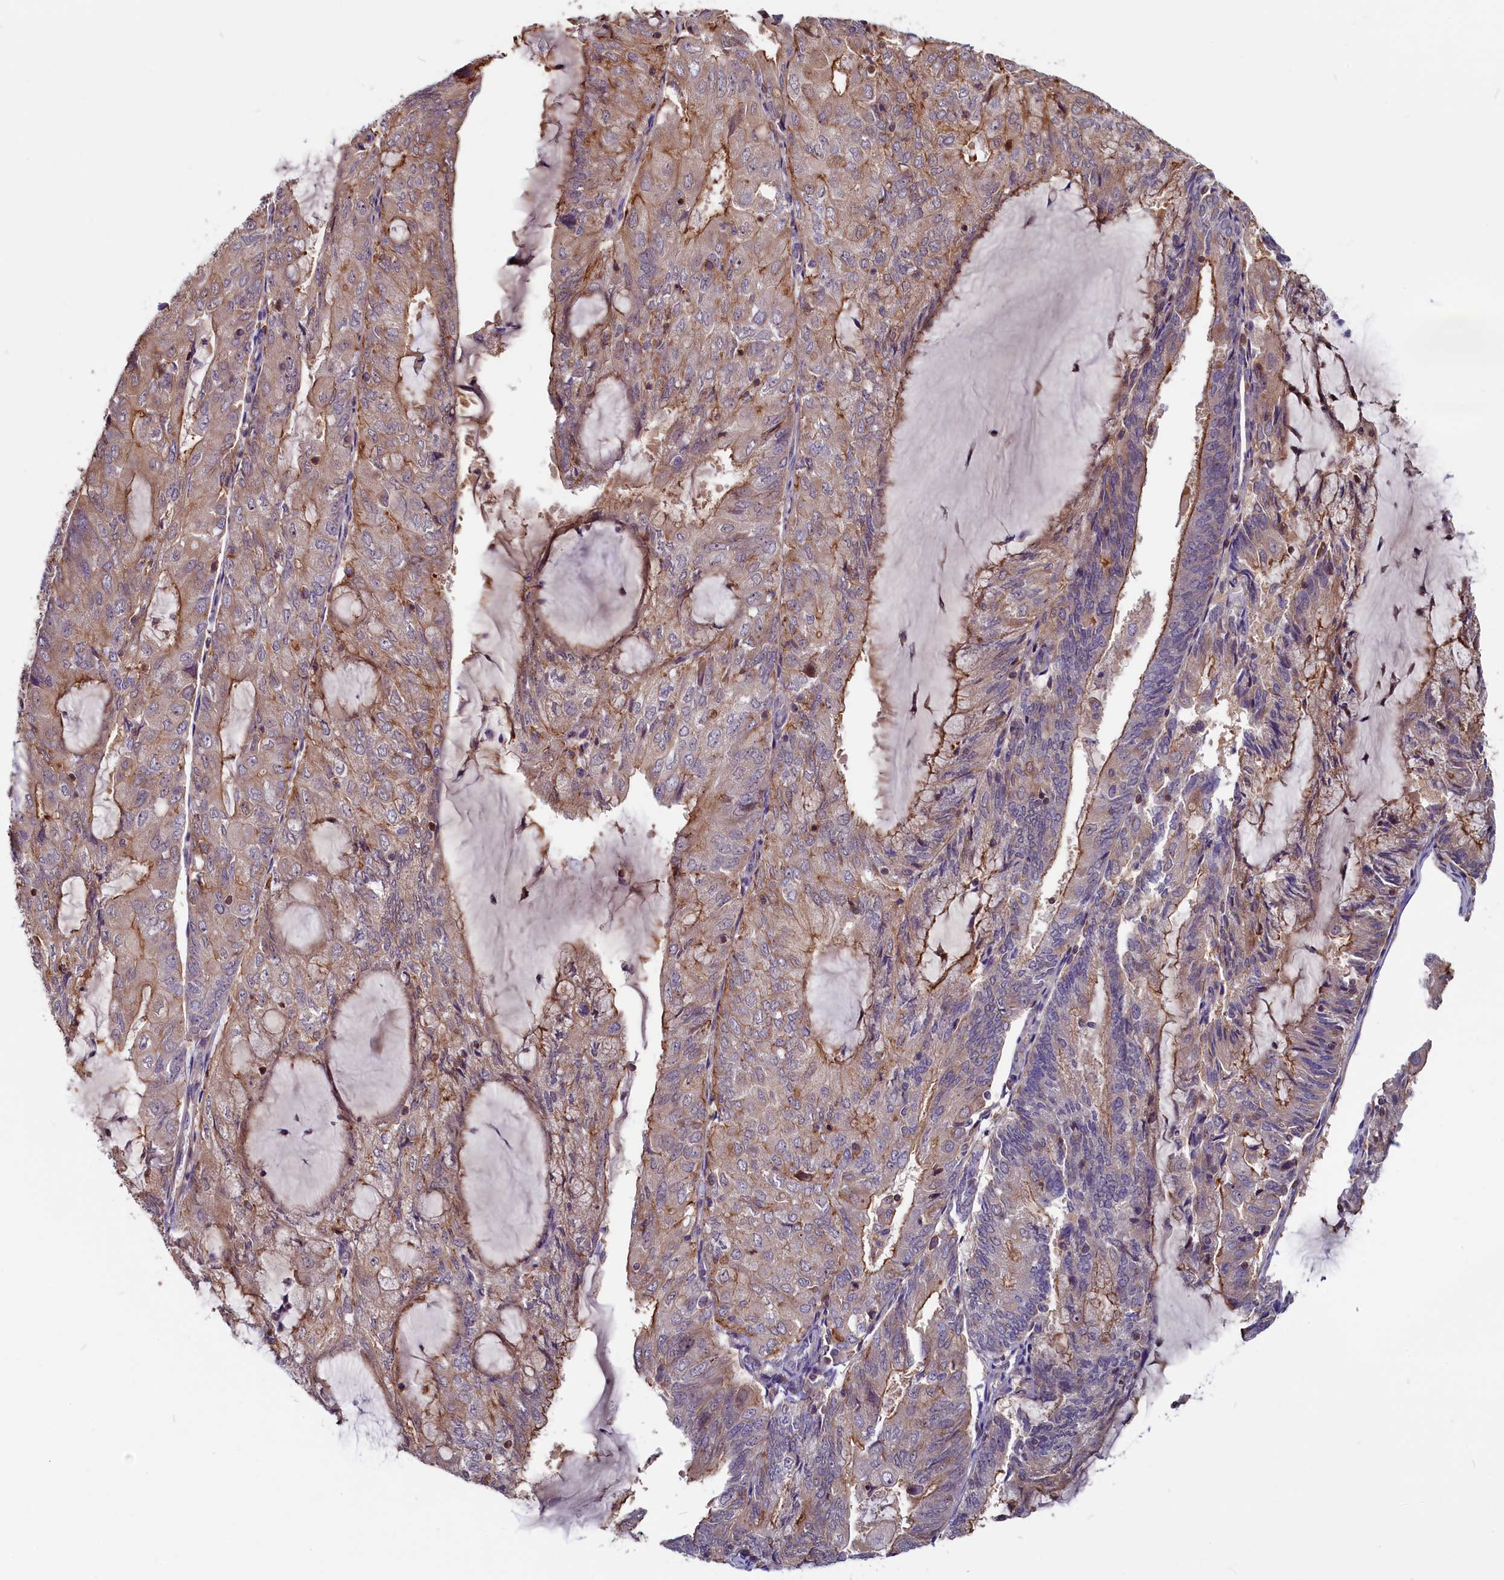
{"staining": {"intensity": "moderate", "quantity": "25%-75%", "location": "cytoplasmic/membranous"}, "tissue": "endometrial cancer", "cell_type": "Tumor cells", "image_type": "cancer", "snomed": [{"axis": "morphology", "description": "Adenocarcinoma, NOS"}, {"axis": "topography", "description": "Endometrium"}], "caption": "Immunohistochemical staining of adenocarcinoma (endometrial) demonstrates medium levels of moderate cytoplasmic/membranous protein positivity in approximately 25%-75% of tumor cells.", "gene": "CIAPIN1", "patient": {"sex": "female", "age": 81}}